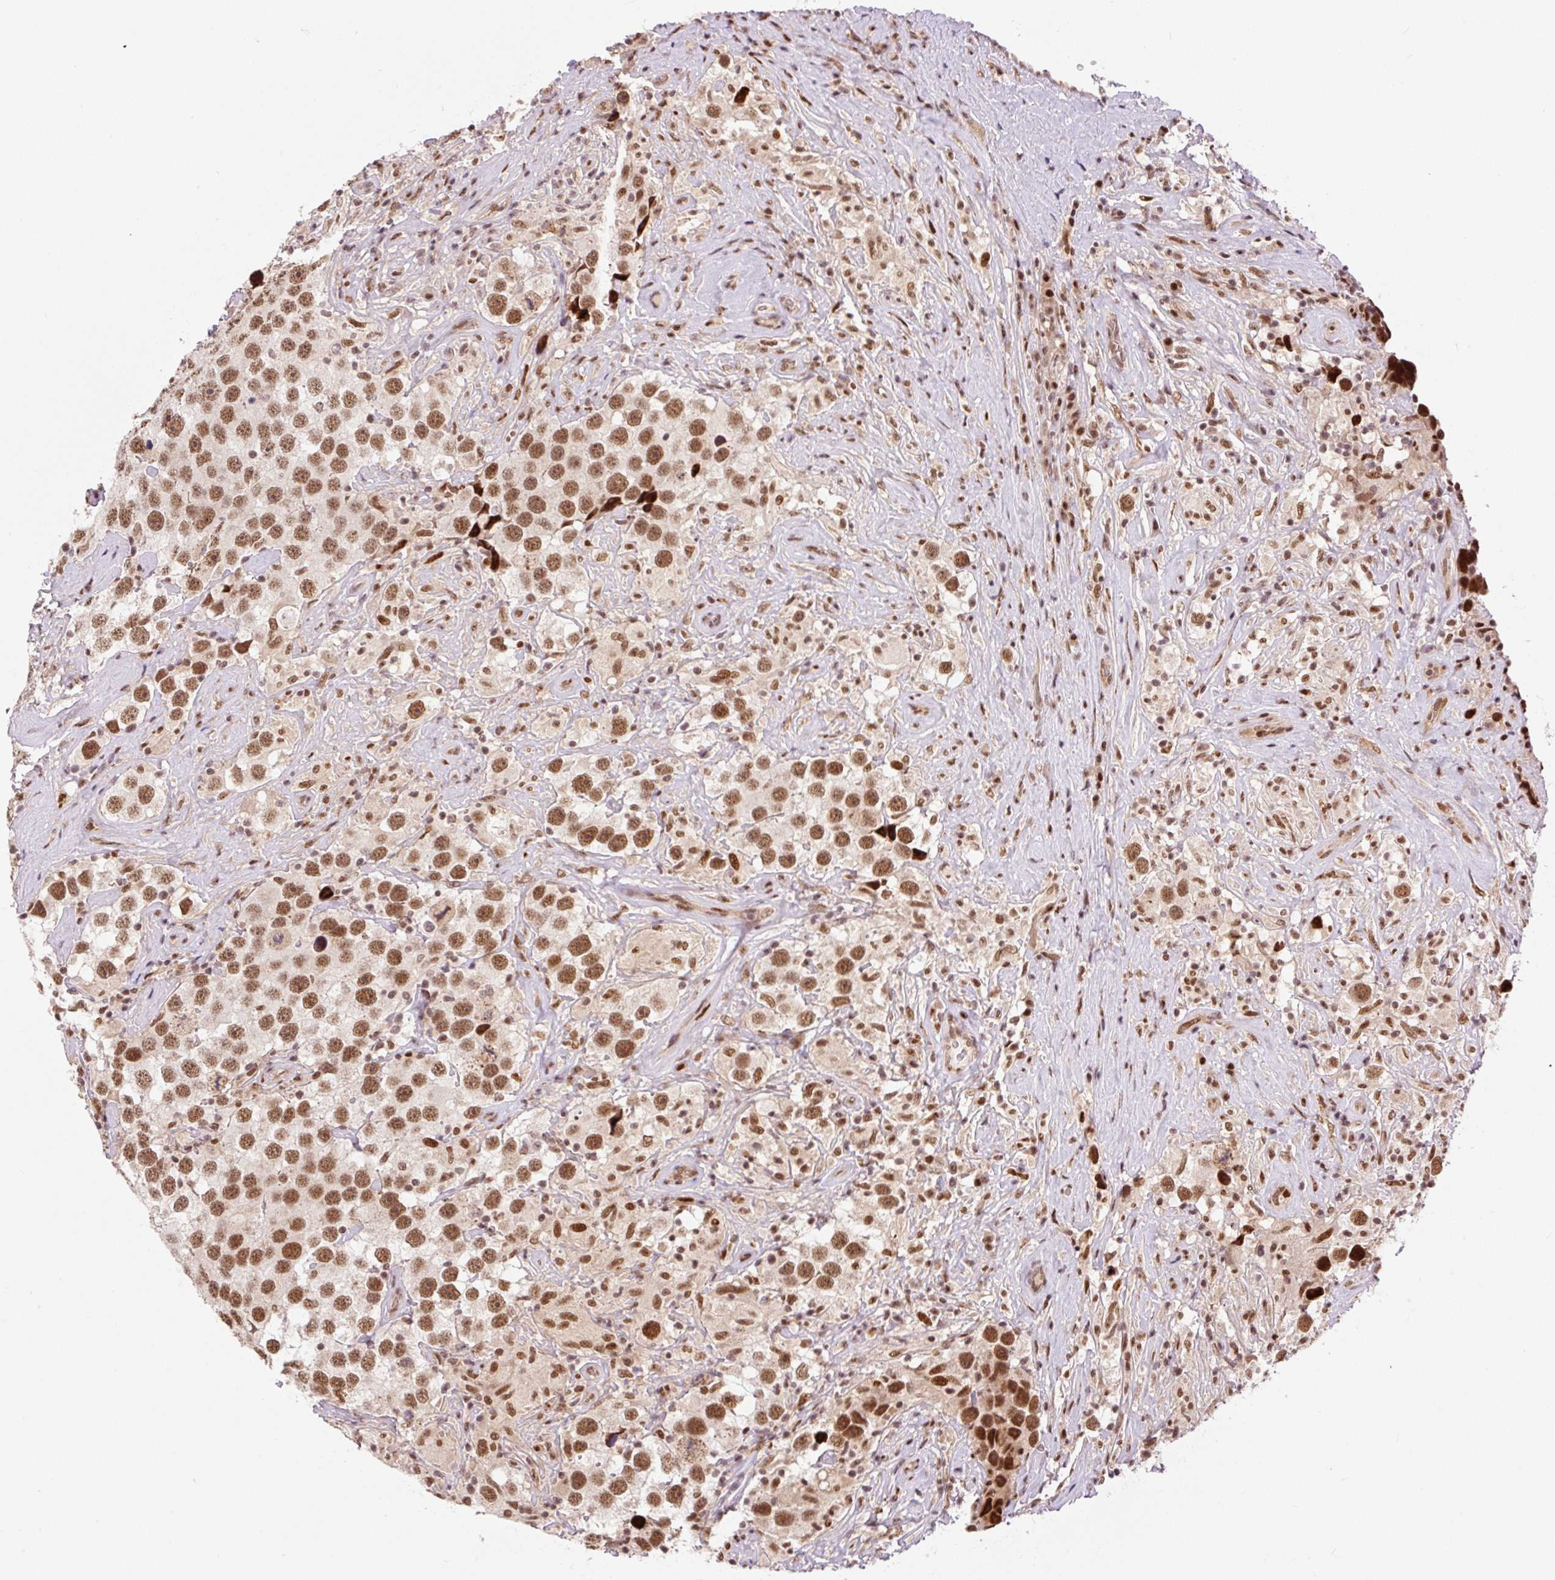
{"staining": {"intensity": "strong", "quantity": ">75%", "location": "nuclear"}, "tissue": "testis cancer", "cell_type": "Tumor cells", "image_type": "cancer", "snomed": [{"axis": "morphology", "description": "Seminoma, NOS"}, {"axis": "topography", "description": "Testis"}], "caption": "High-power microscopy captured an IHC photomicrograph of testis cancer, revealing strong nuclear staining in approximately >75% of tumor cells. The staining was performed using DAB, with brown indicating positive protein expression. Nuclei are stained blue with hematoxylin.", "gene": "INTS8", "patient": {"sex": "male", "age": 49}}